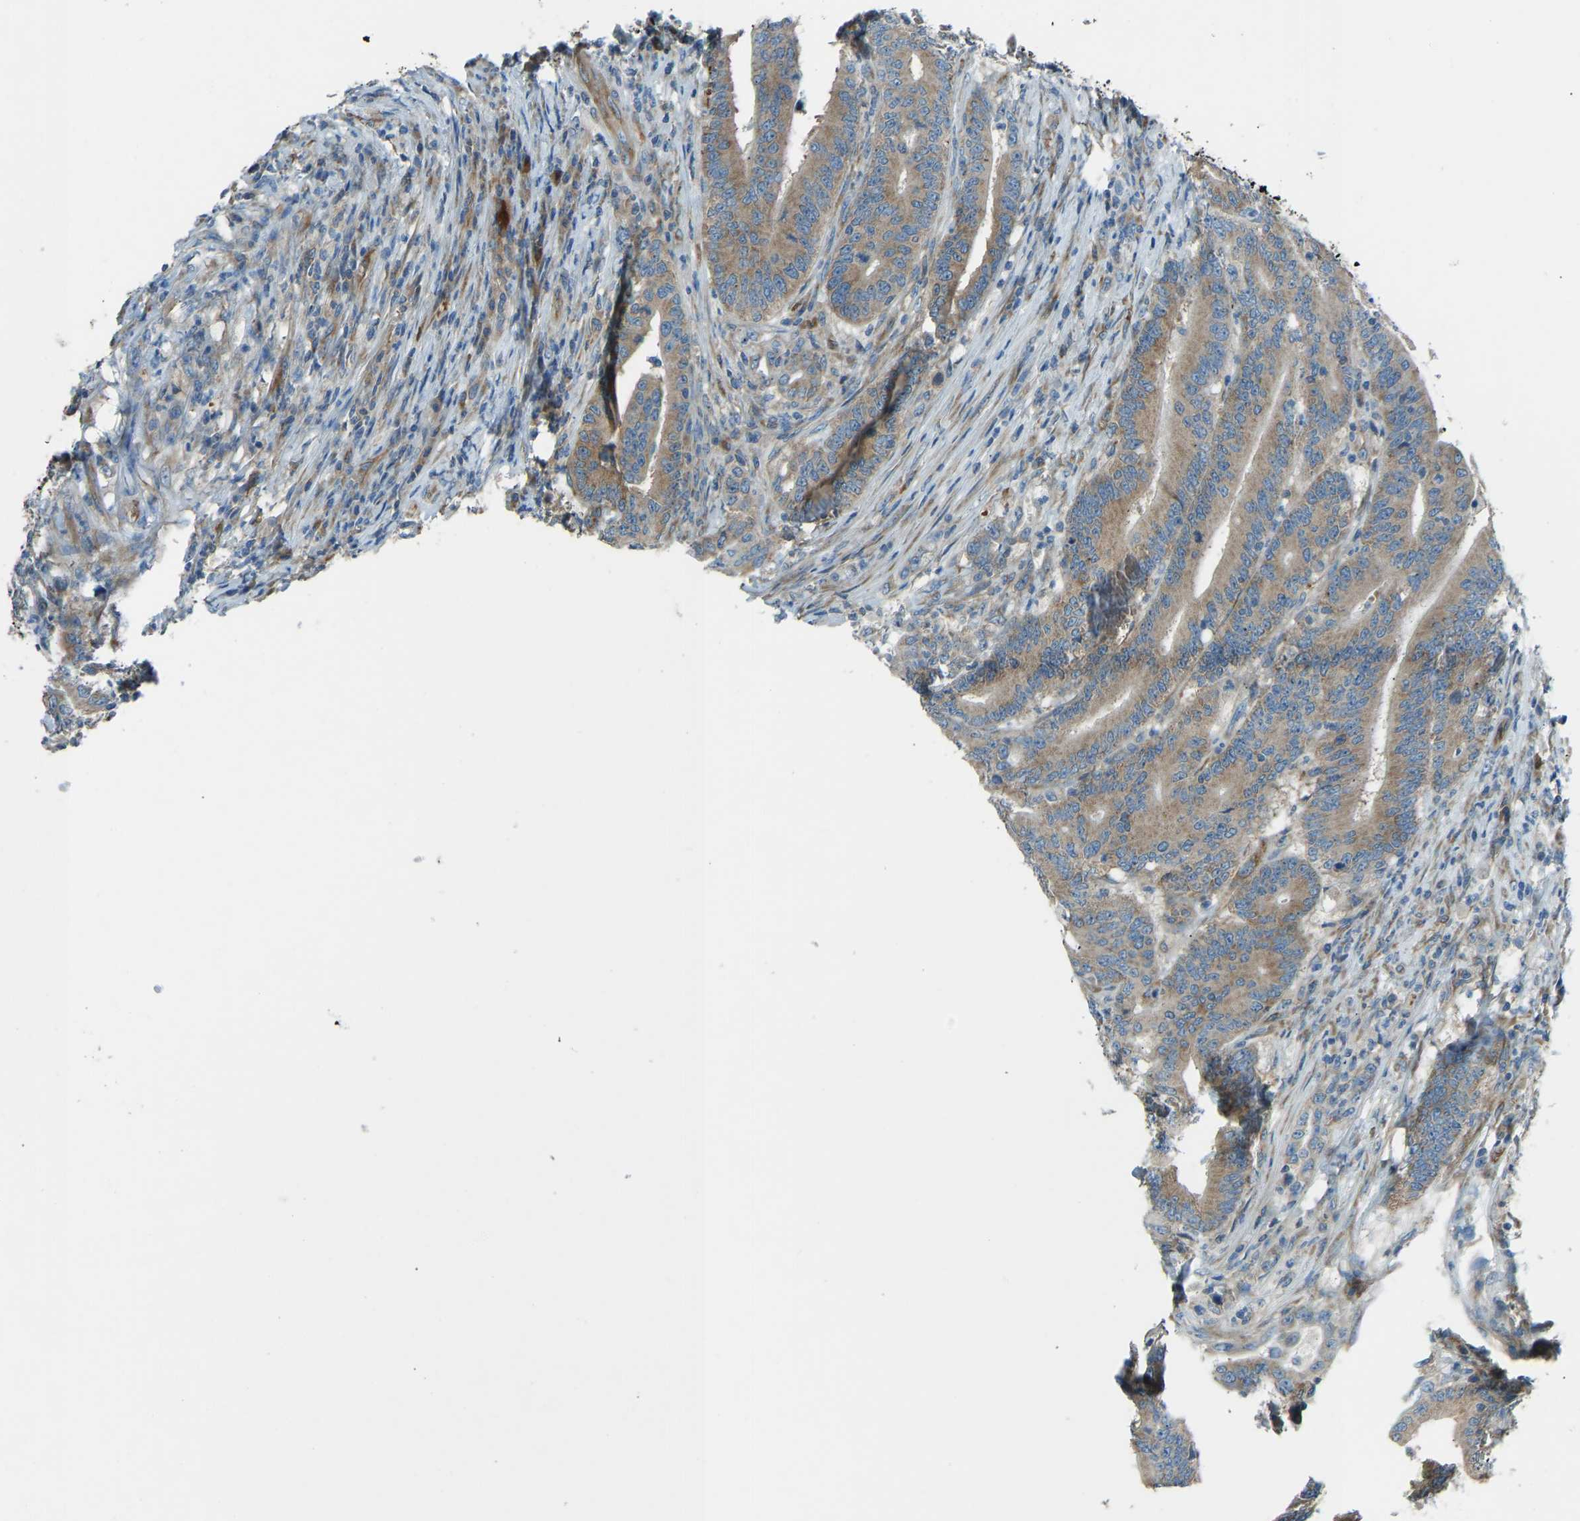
{"staining": {"intensity": "moderate", "quantity": ">75%", "location": "cytoplasmic/membranous"}, "tissue": "colorectal cancer", "cell_type": "Tumor cells", "image_type": "cancer", "snomed": [{"axis": "morphology", "description": "Adenocarcinoma, NOS"}, {"axis": "topography", "description": "Colon"}], "caption": "Protein staining displays moderate cytoplasmic/membranous positivity in about >75% of tumor cells in colorectal cancer (adenocarcinoma).", "gene": "STAU2", "patient": {"sex": "female", "age": 66}}